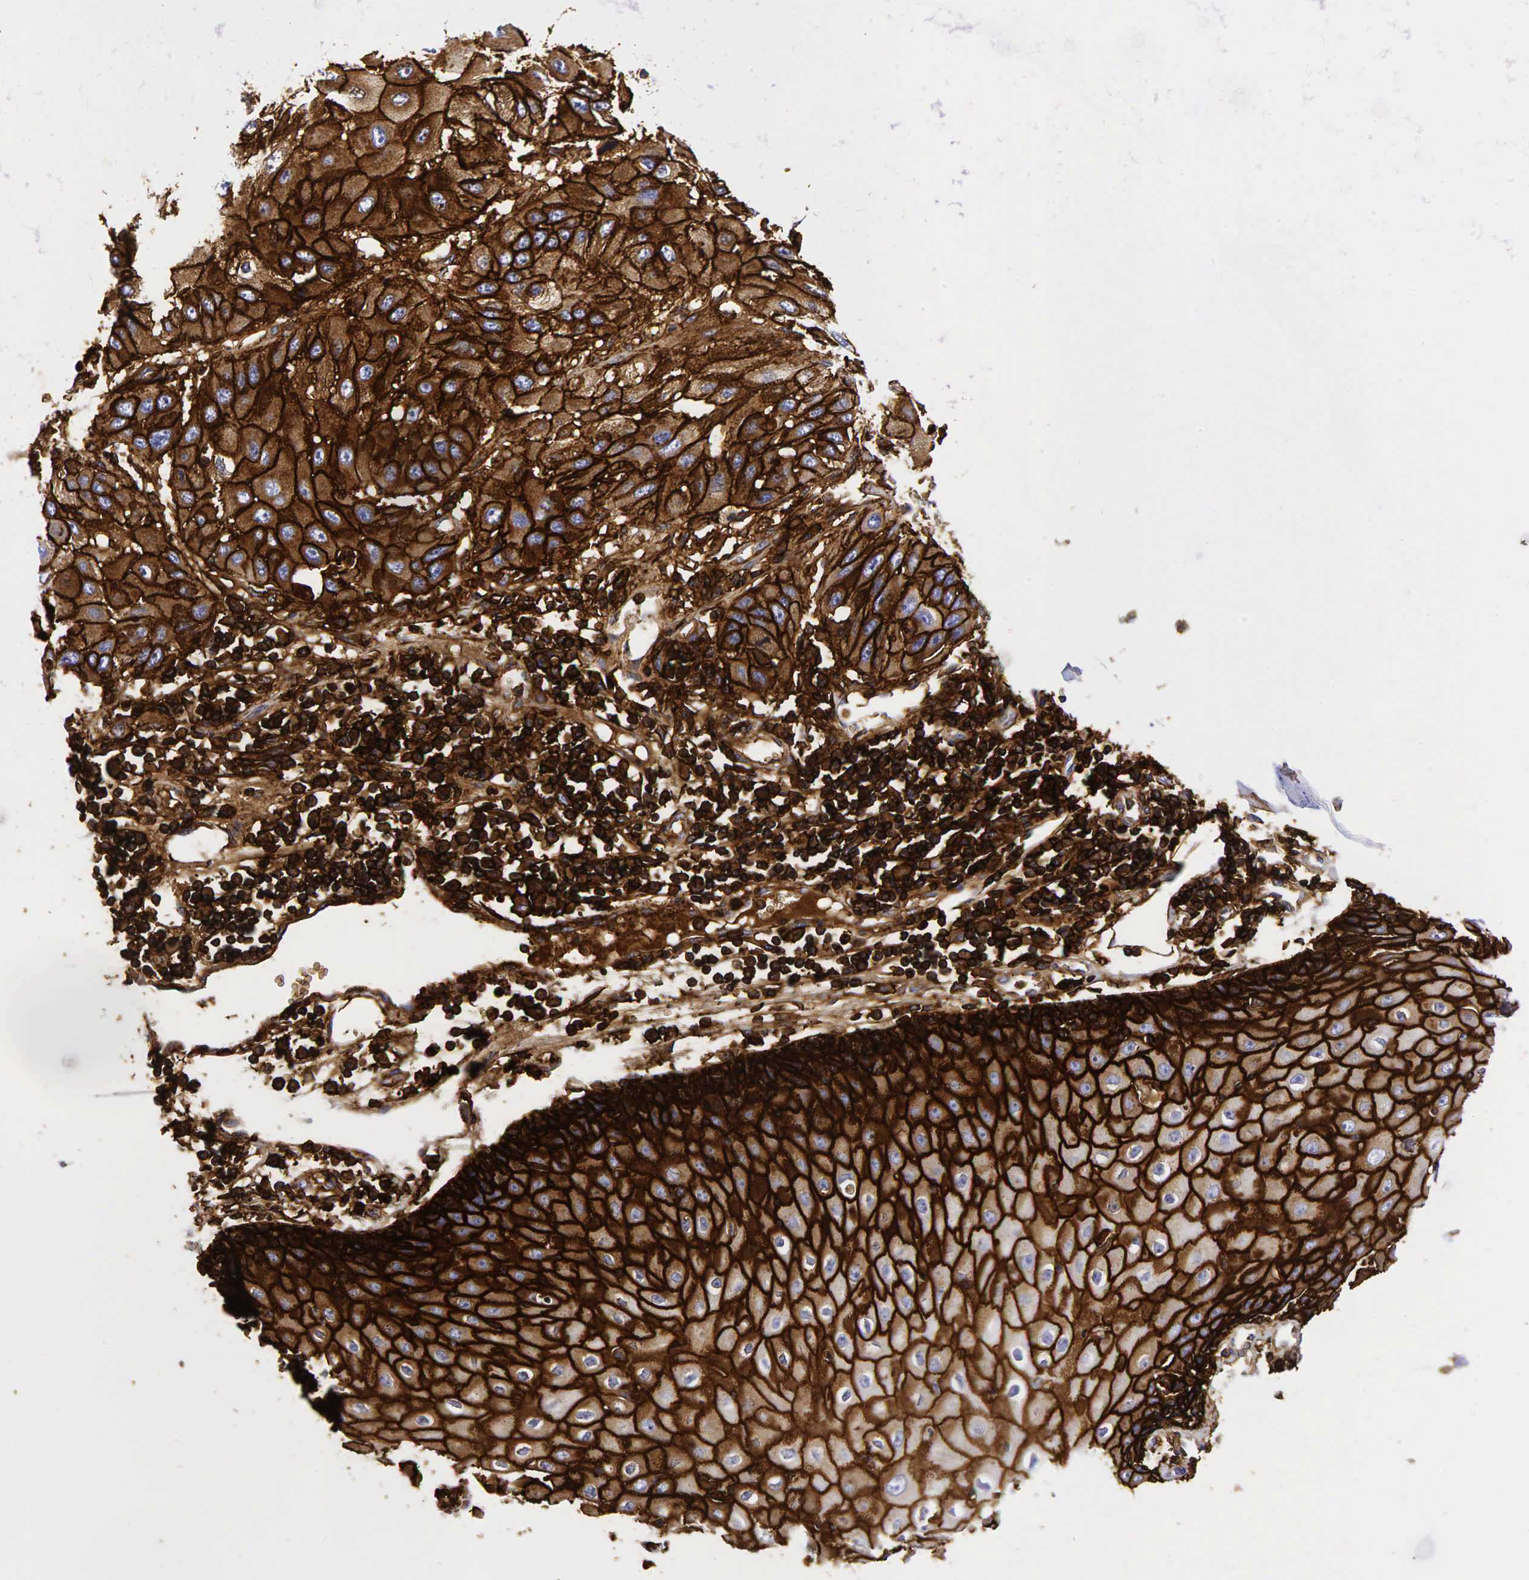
{"staining": {"intensity": "strong", "quantity": ">75%", "location": "cytoplasmic/membranous"}, "tissue": "skin cancer", "cell_type": "Tumor cells", "image_type": "cancer", "snomed": [{"axis": "morphology", "description": "Squamous cell carcinoma, NOS"}, {"axis": "topography", "description": "Skin"}, {"axis": "topography", "description": "Anal"}], "caption": "Human squamous cell carcinoma (skin) stained with a brown dye exhibits strong cytoplasmic/membranous positive positivity in about >75% of tumor cells.", "gene": "CD44", "patient": {"sex": "male", "age": 61}}